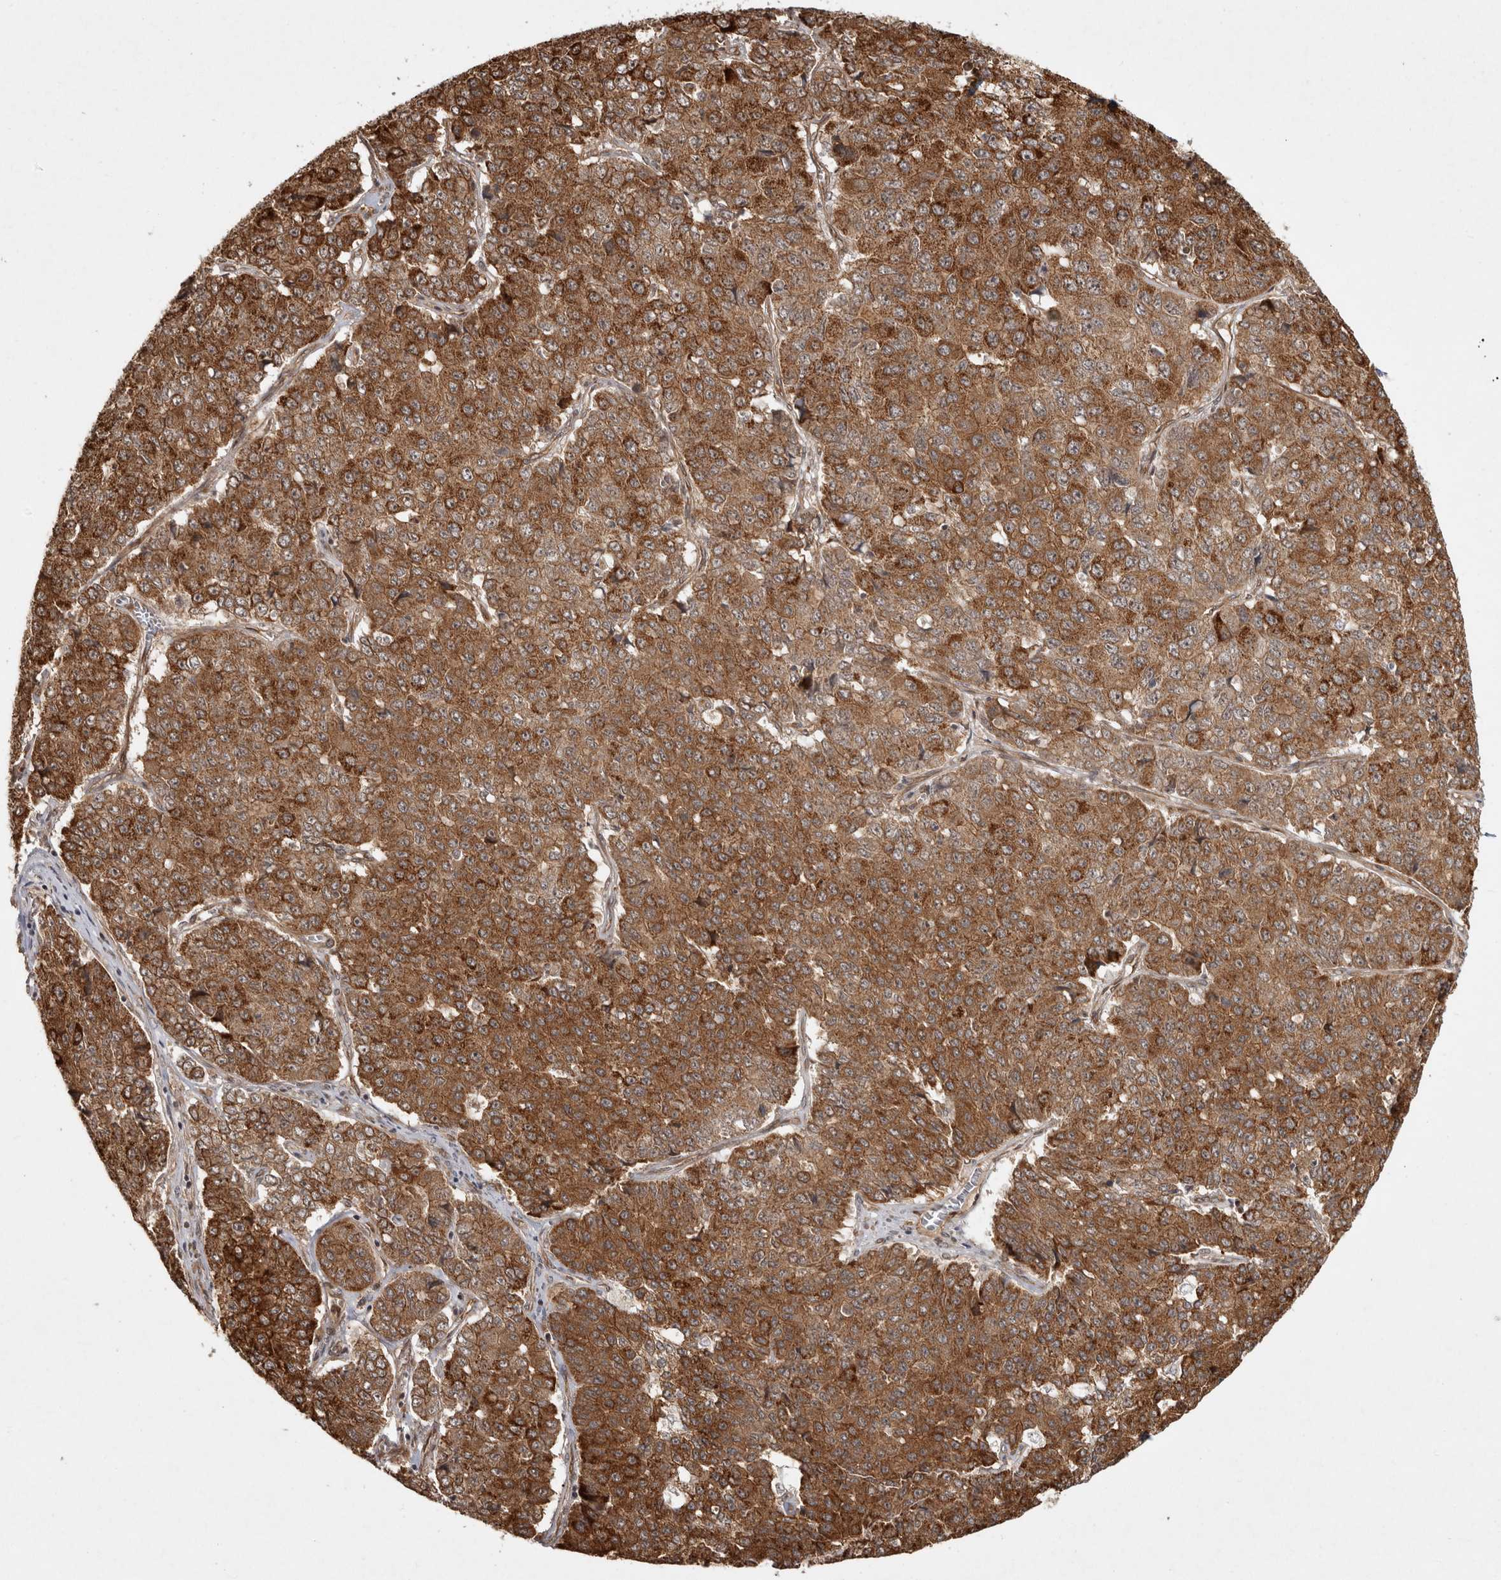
{"staining": {"intensity": "strong", "quantity": ">75%", "location": "cytoplasmic/membranous"}, "tissue": "pancreatic cancer", "cell_type": "Tumor cells", "image_type": "cancer", "snomed": [{"axis": "morphology", "description": "Adenocarcinoma, NOS"}, {"axis": "topography", "description": "Pancreas"}], "caption": "This photomicrograph shows immunohistochemistry (IHC) staining of human pancreatic cancer, with high strong cytoplasmic/membranous staining in approximately >75% of tumor cells.", "gene": "CAMSAP2", "patient": {"sex": "male", "age": 50}}